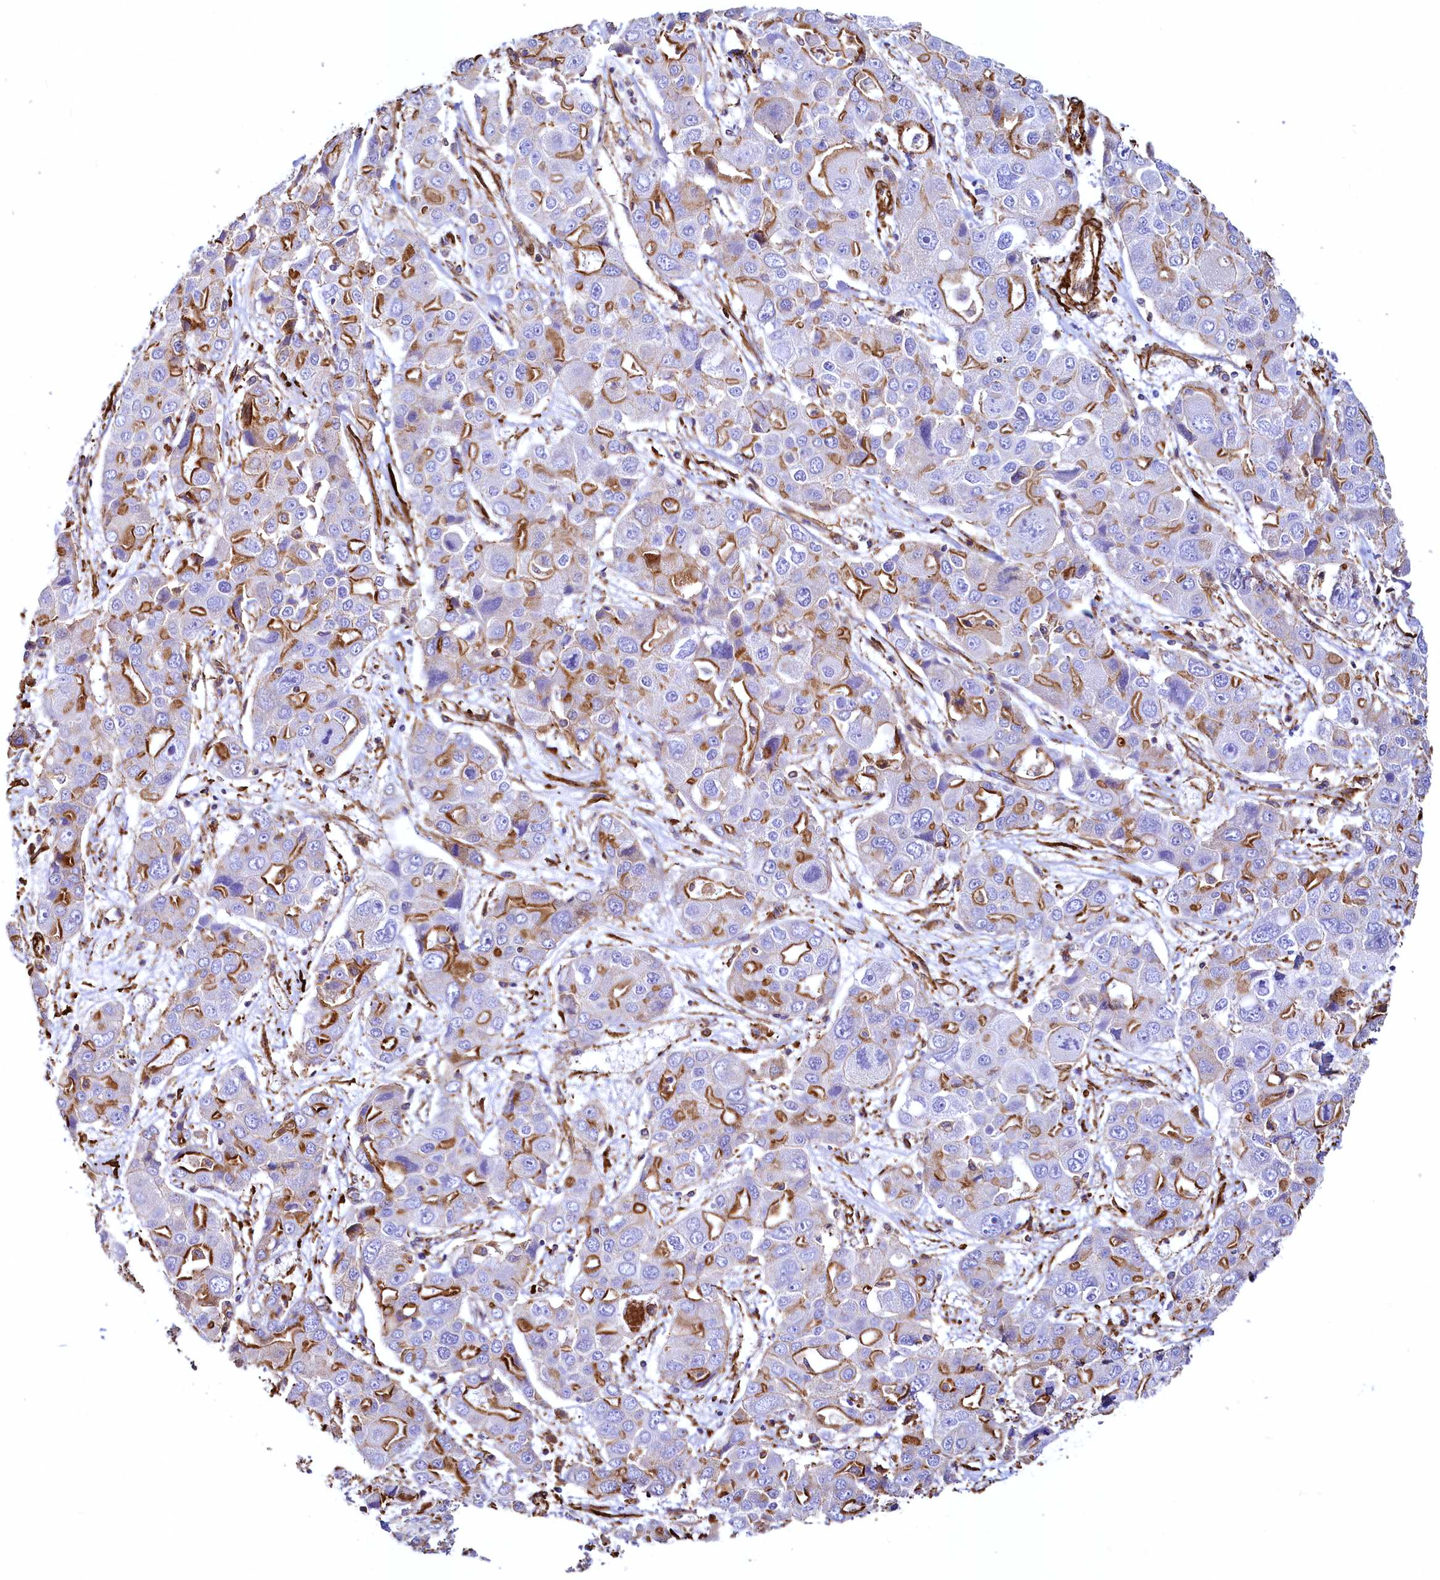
{"staining": {"intensity": "strong", "quantity": "25%-75%", "location": "cytoplasmic/membranous"}, "tissue": "liver cancer", "cell_type": "Tumor cells", "image_type": "cancer", "snomed": [{"axis": "morphology", "description": "Cholangiocarcinoma"}, {"axis": "topography", "description": "Liver"}], "caption": "Immunohistochemistry photomicrograph of human liver cancer stained for a protein (brown), which exhibits high levels of strong cytoplasmic/membranous staining in about 25%-75% of tumor cells.", "gene": "THBS1", "patient": {"sex": "male", "age": 67}}